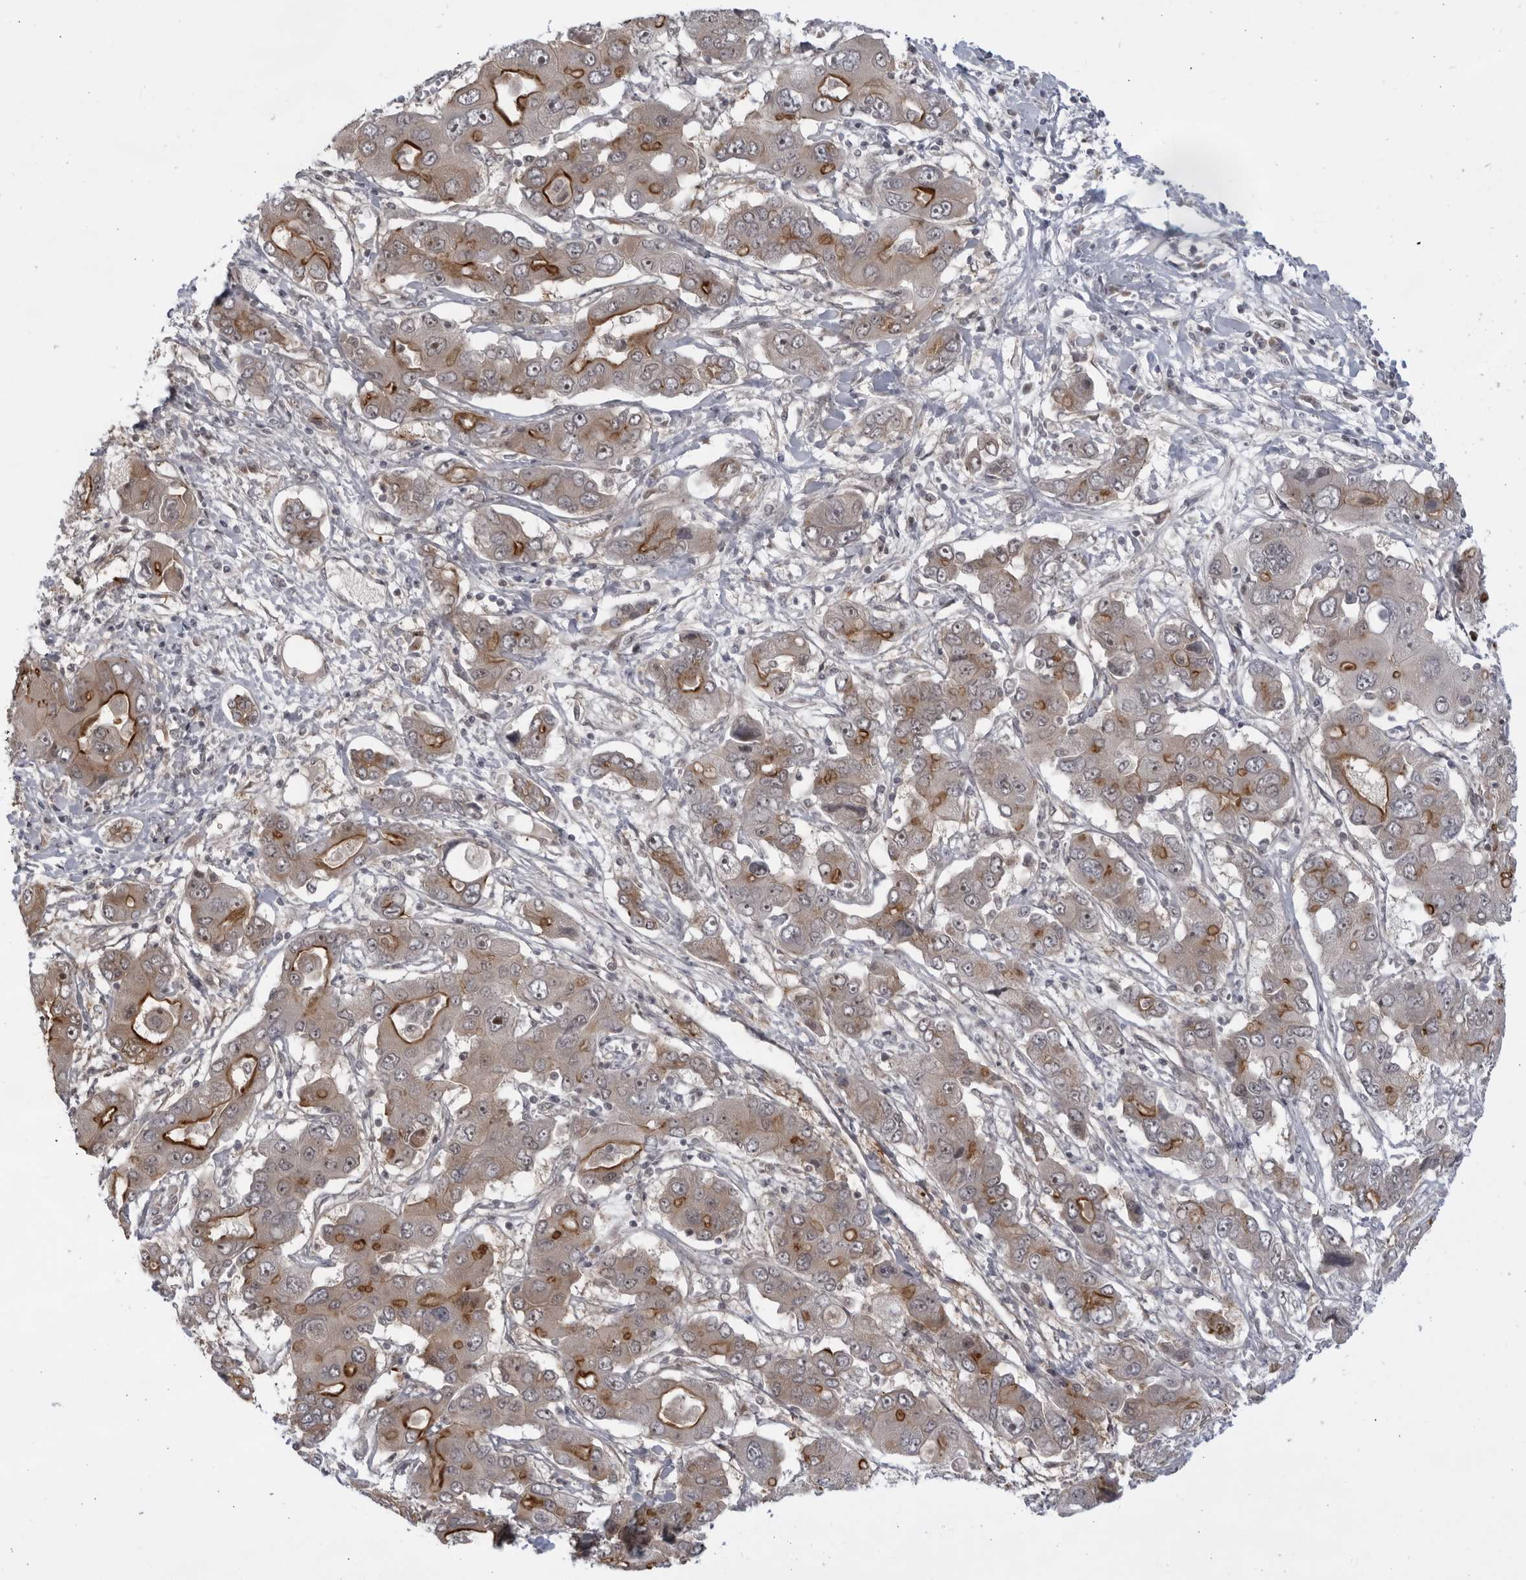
{"staining": {"intensity": "strong", "quantity": "25%-75%", "location": "cytoplasmic/membranous"}, "tissue": "liver cancer", "cell_type": "Tumor cells", "image_type": "cancer", "snomed": [{"axis": "morphology", "description": "Cholangiocarcinoma"}, {"axis": "topography", "description": "Liver"}], "caption": "Strong cytoplasmic/membranous positivity is appreciated in about 25%-75% of tumor cells in liver cholangiocarcinoma. Nuclei are stained in blue.", "gene": "ITGB3BP", "patient": {"sex": "male", "age": 67}}